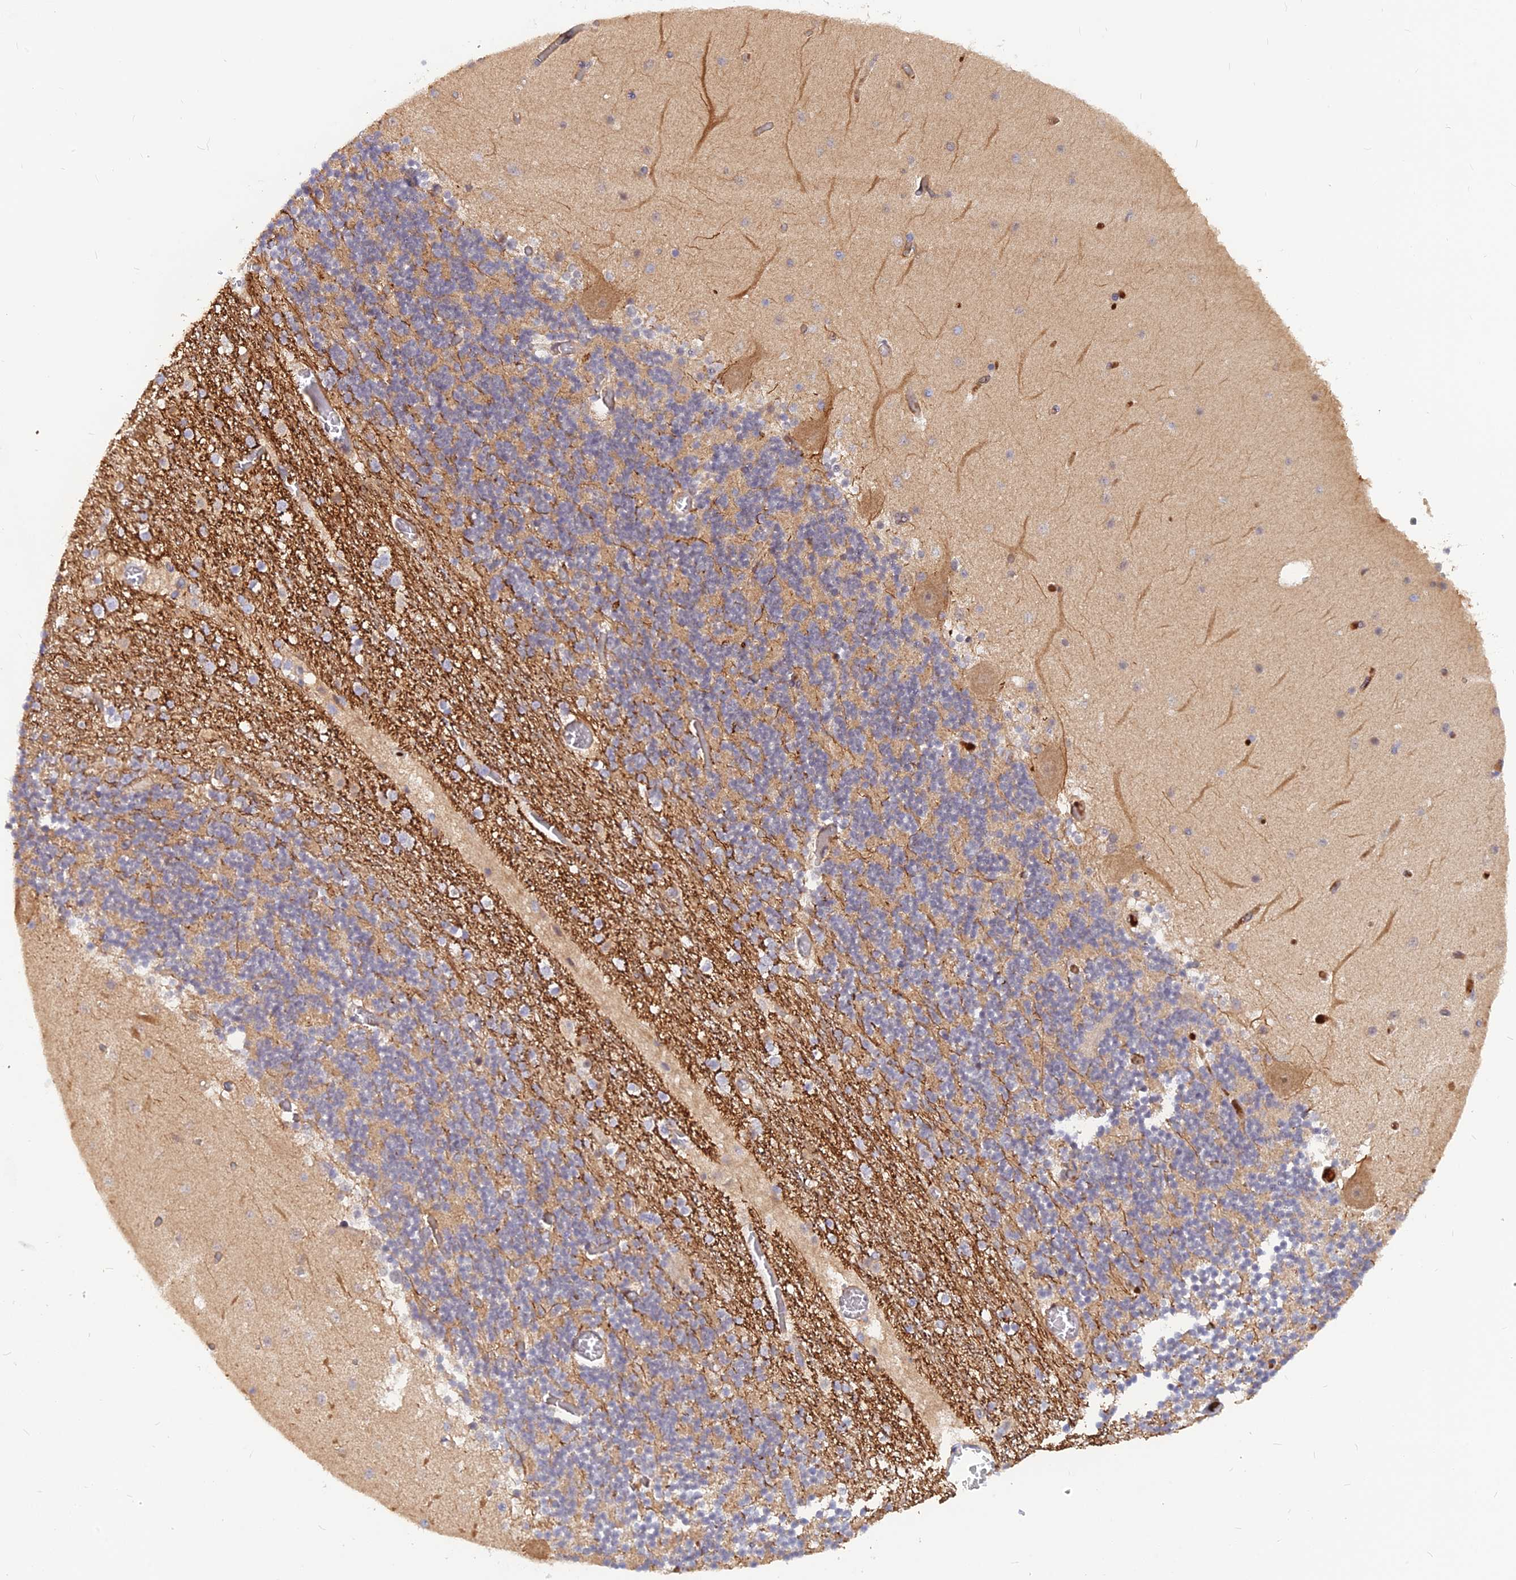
{"staining": {"intensity": "moderate", "quantity": ">75%", "location": "cytoplasmic/membranous"}, "tissue": "cerebellum", "cell_type": "Cells in granular layer", "image_type": "normal", "snomed": [{"axis": "morphology", "description": "Normal tissue, NOS"}, {"axis": "topography", "description": "Cerebellum"}], "caption": "Moderate cytoplasmic/membranous staining is present in approximately >75% of cells in granular layer in normal cerebellum. The staining was performed using DAB, with brown indicating positive protein expression. Nuclei are stained blue with hematoxylin.", "gene": "ARL2BP", "patient": {"sex": "female", "age": 28}}